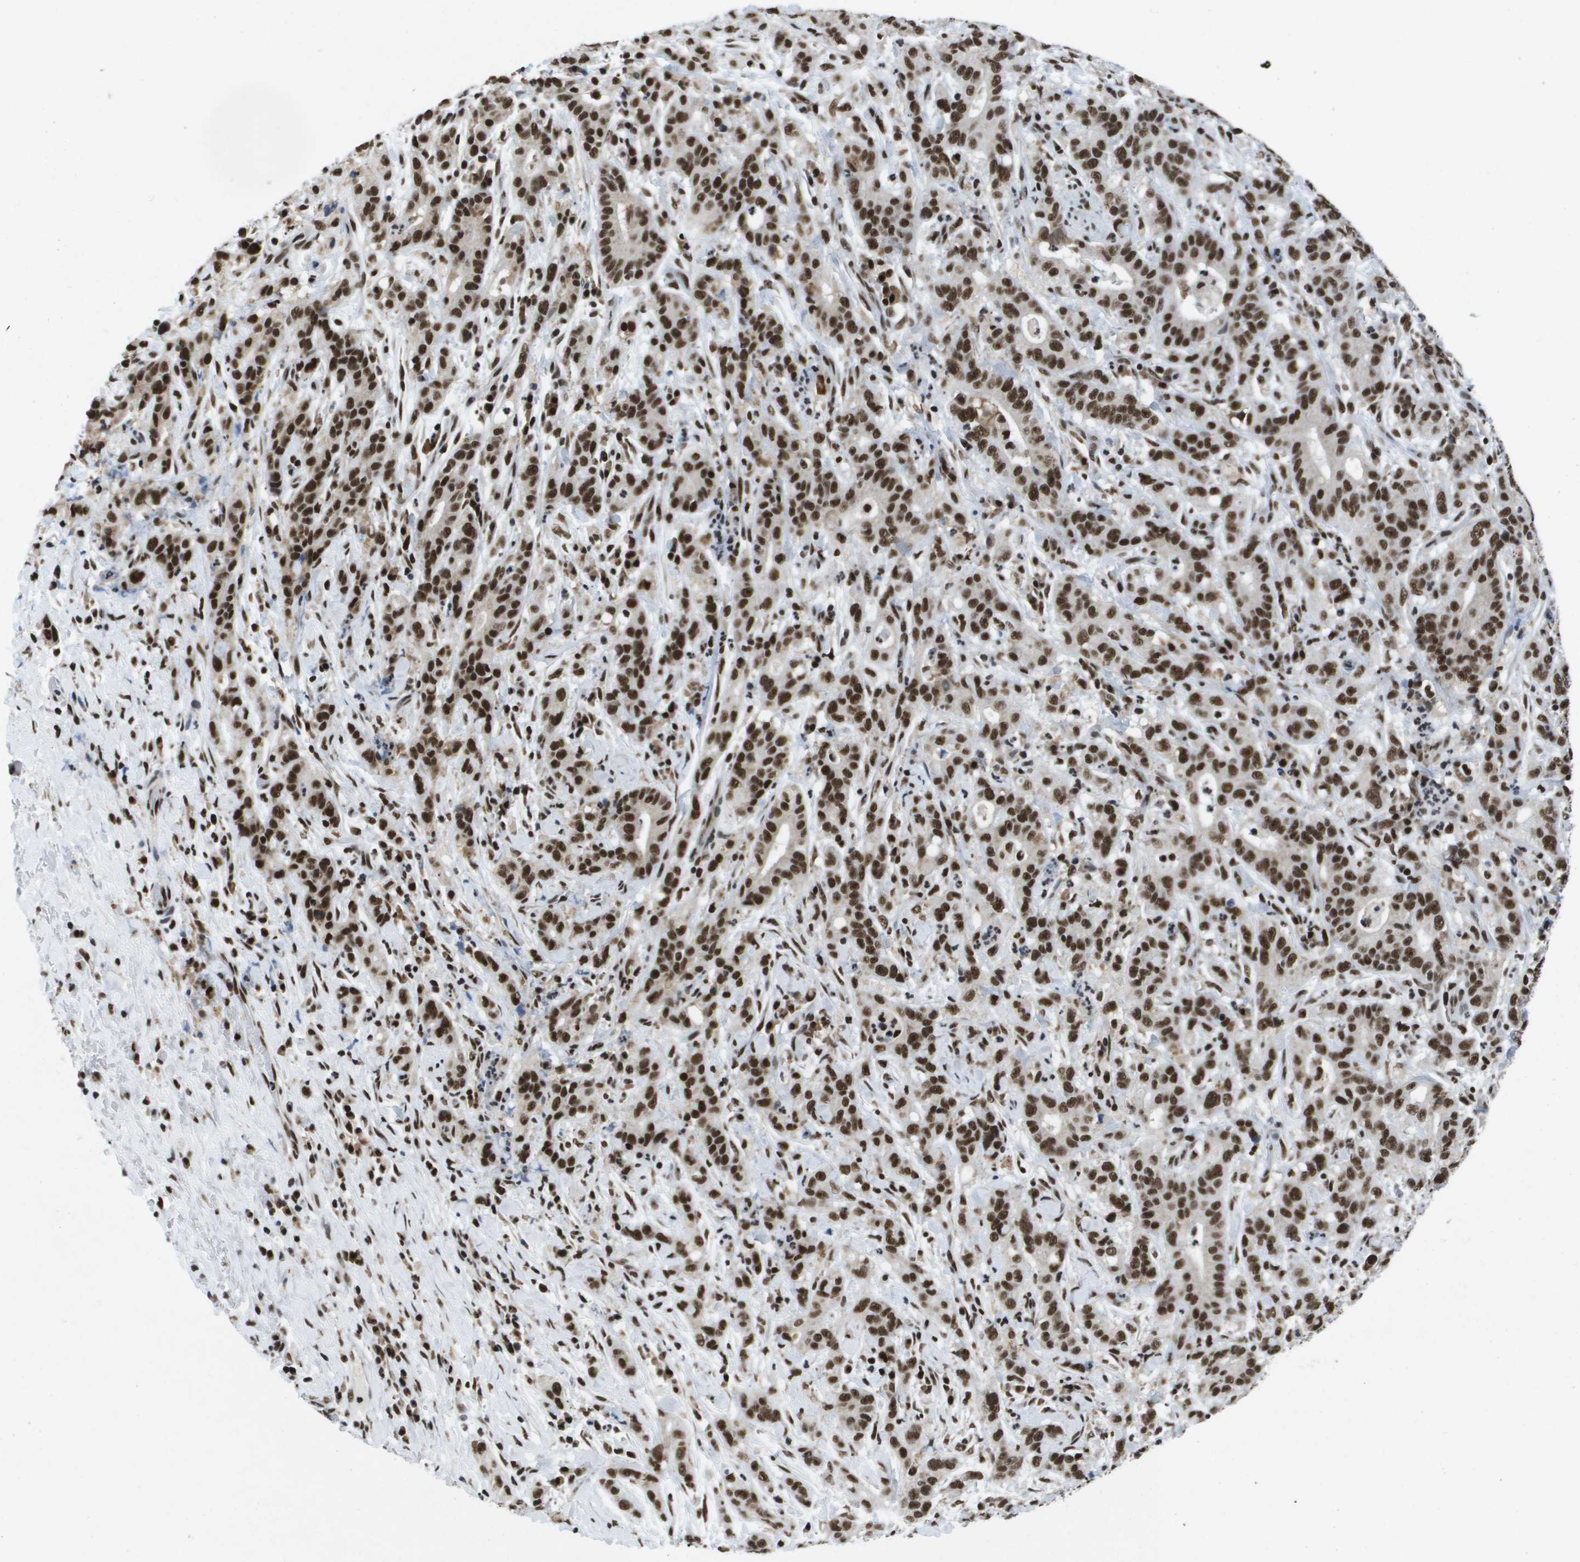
{"staining": {"intensity": "strong", "quantity": ">75%", "location": "nuclear"}, "tissue": "liver cancer", "cell_type": "Tumor cells", "image_type": "cancer", "snomed": [{"axis": "morphology", "description": "Cholangiocarcinoma"}, {"axis": "topography", "description": "Liver"}], "caption": "Cholangiocarcinoma (liver) stained for a protein demonstrates strong nuclear positivity in tumor cells.", "gene": "NSRP1", "patient": {"sex": "female", "age": 38}}